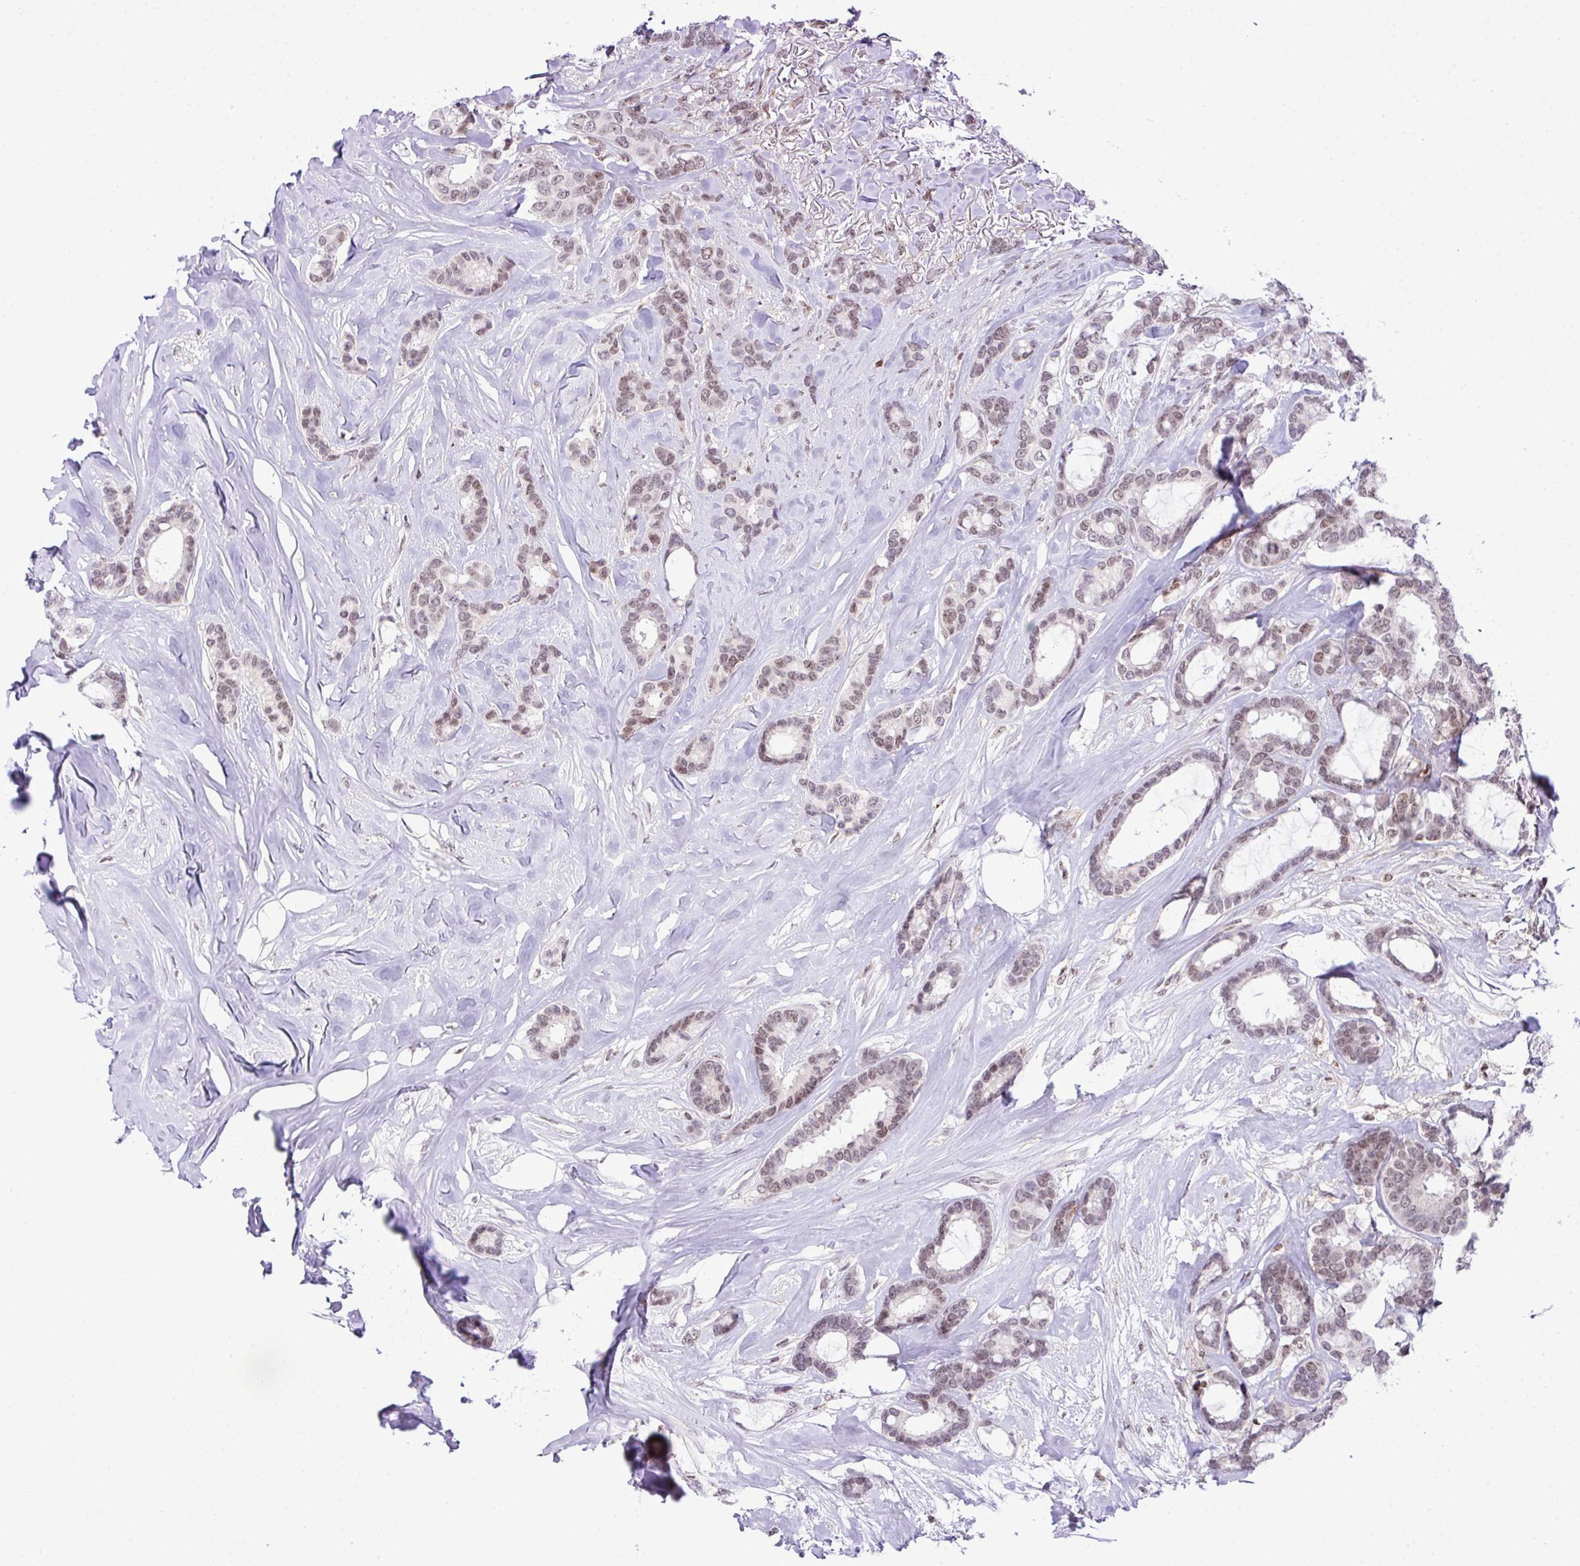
{"staining": {"intensity": "weak", "quantity": ">75%", "location": "nuclear"}, "tissue": "breast cancer", "cell_type": "Tumor cells", "image_type": "cancer", "snomed": [{"axis": "morphology", "description": "Duct carcinoma"}, {"axis": "topography", "description": "Breast"}], "caption": "Protein staining of intraductal carcinoma (breast) tissue demonstrates weak nuclear expression in approximately >75% of tumor cells.", "gene": "CCDC137", "patient": {"sex": "female", "age": 87}}